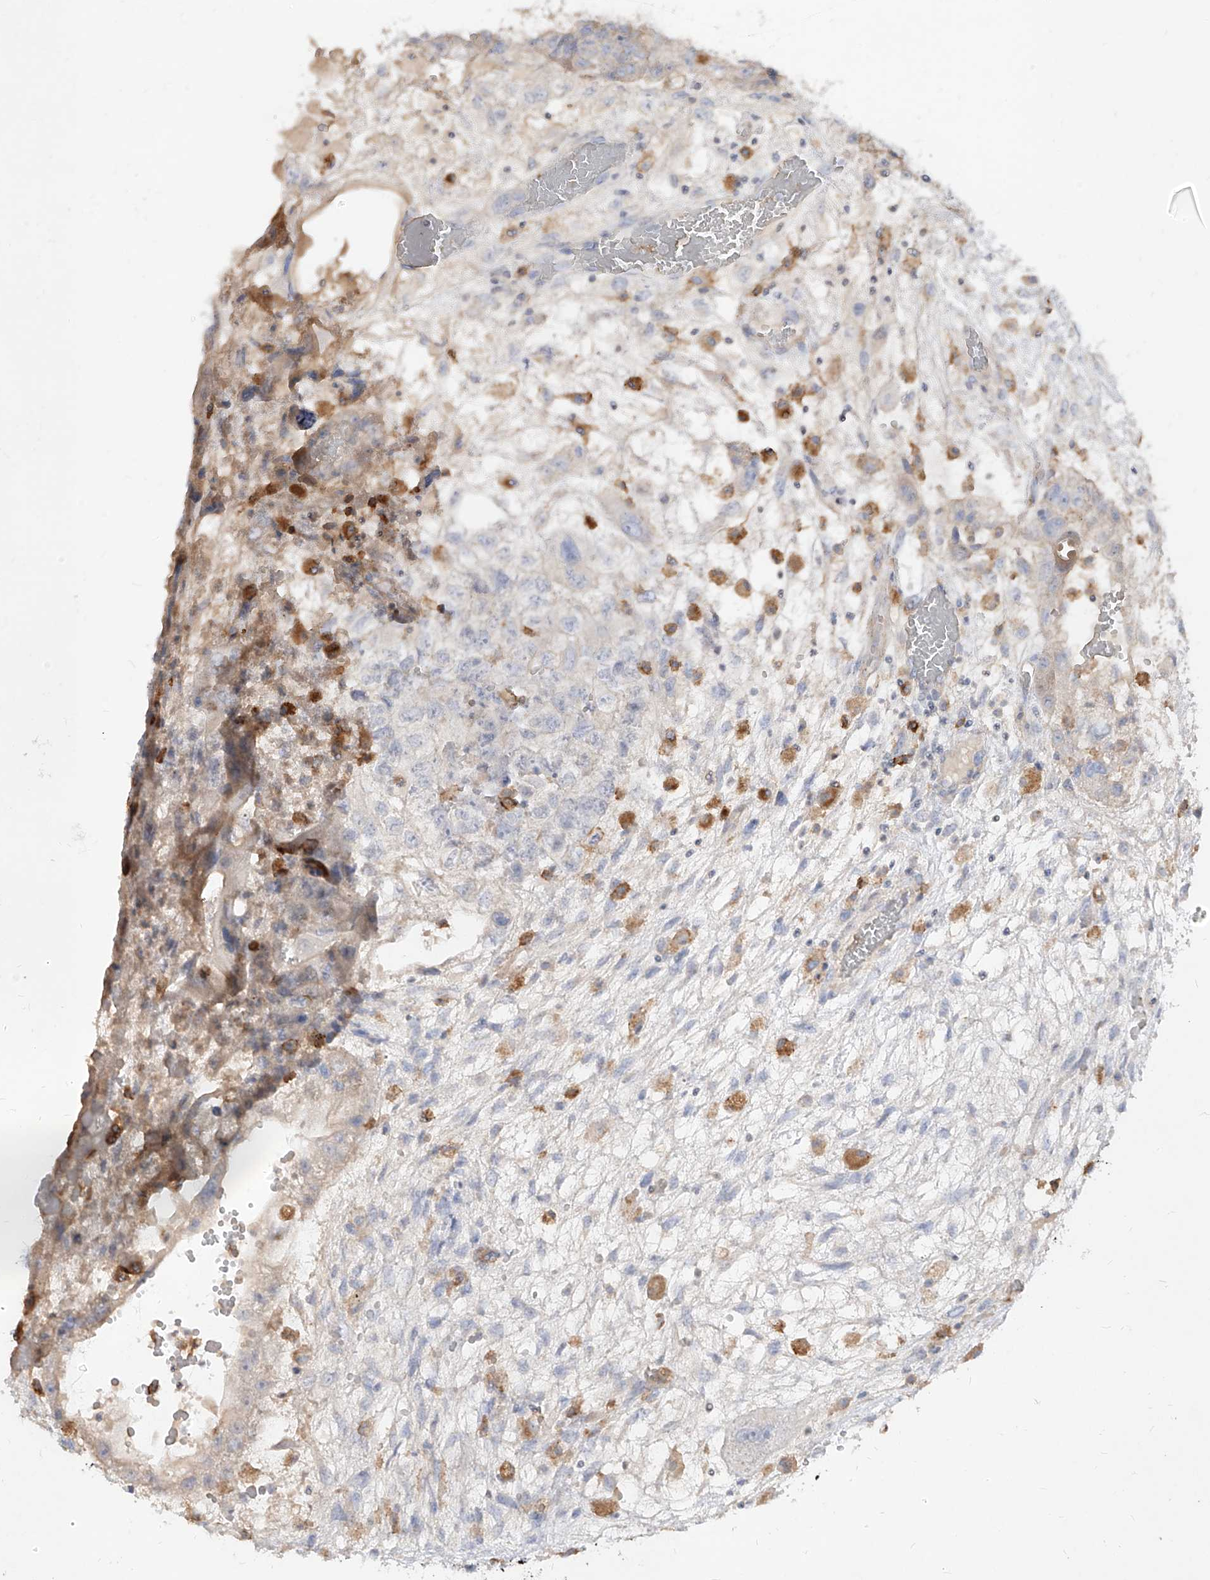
{"staining": {"intensity": "negative", "quantity": "none", "location": "none"}, "tissue": "testis cancer", "cell_type": "Tumor cells", "image_type": "cancer", "snomed": [{"axis": "morphology", "description": "Carcinoma, Embryonal, NOS"}, {"axis": "topography", "description": "Testis"}], "caption": "The immunohistochemistry micrograph has no significant expression in tumor cells of embryonal carcinoma (testis) tissue.", "gene": "RBFOX3", "patient": {"sex": "male", "age": 36}}